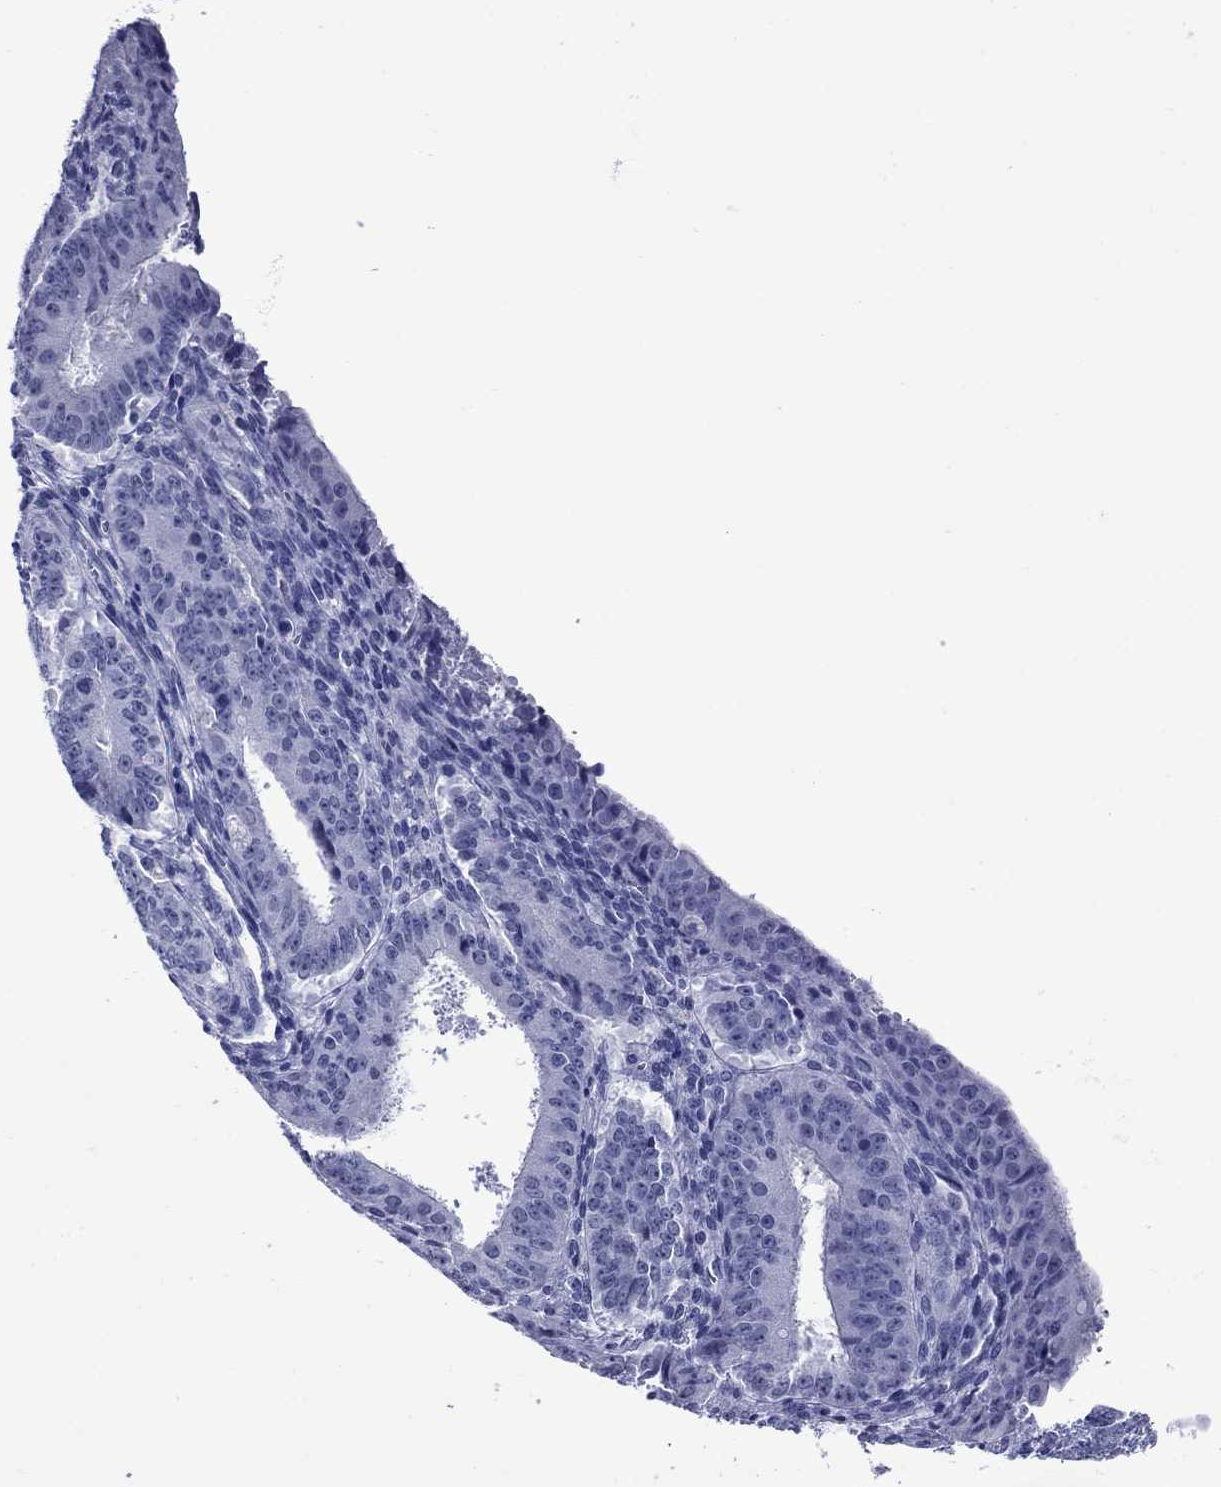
{"staining": {"intensity": "negative", "quantity": "none", "location": "none"}, "tissue": "ovarian cancer", "cell_type": "Tumor cells", "image_type": "cancer", "snomed": [{"axis": "morphology", "description": "Carcinoma, endometroid"}, {"axis": "topography", "description": "Ovary"}], "caption": "This is a histopathology image of immunohistochemistry (IHC) staining of ovarian cancer (endometroid carcinoma), which shows no positivity in tumor cells.", "gene": "APOA2", "patient": {"sex": "female", "age": 42}}